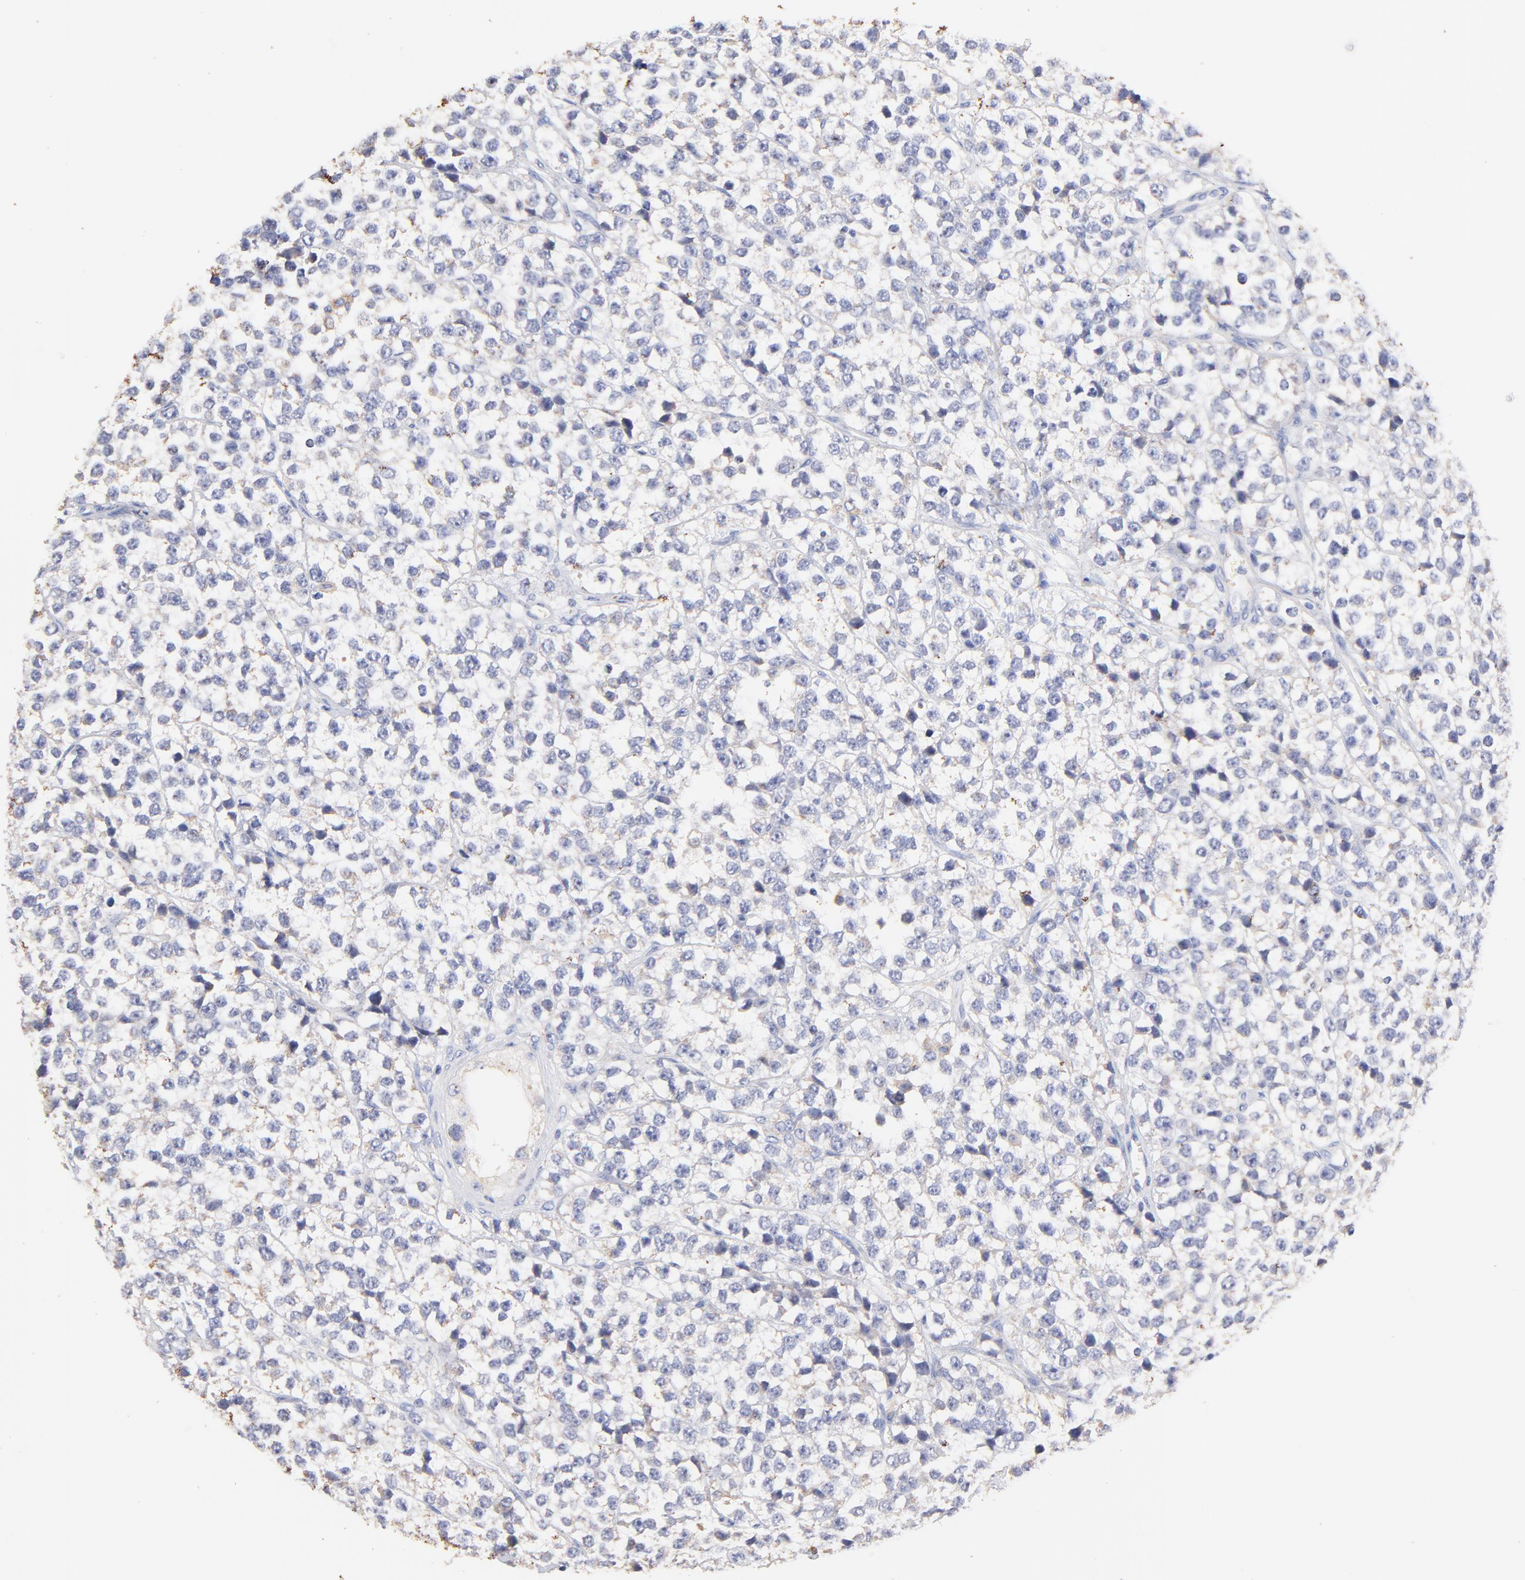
{"staining": {"intensity": "negative", "quantity": "none", "location": "none"}, "tissue": "testis cancer", "cell_type": "Tumor cells", "image_type": "cancer", "snomed": [{"axis": "morphology", "description": "Seminoma, NOS"}, {"axis": "topography", "description": "Testis"}], "caption": "This histopathology image is of testis cancer (seminoma) stained with IHC to label a protein in brown with the nuclei are counter-stained blue. There is no expression in tumor cells. Brightfield microscopy of immunohistochemistry (IHC) stained with DAB (brown) and hematoxylin (blue), captured at high magnification.", "gene": "IGLV7-43", "patient": {"sex": "male", "age": 25}}